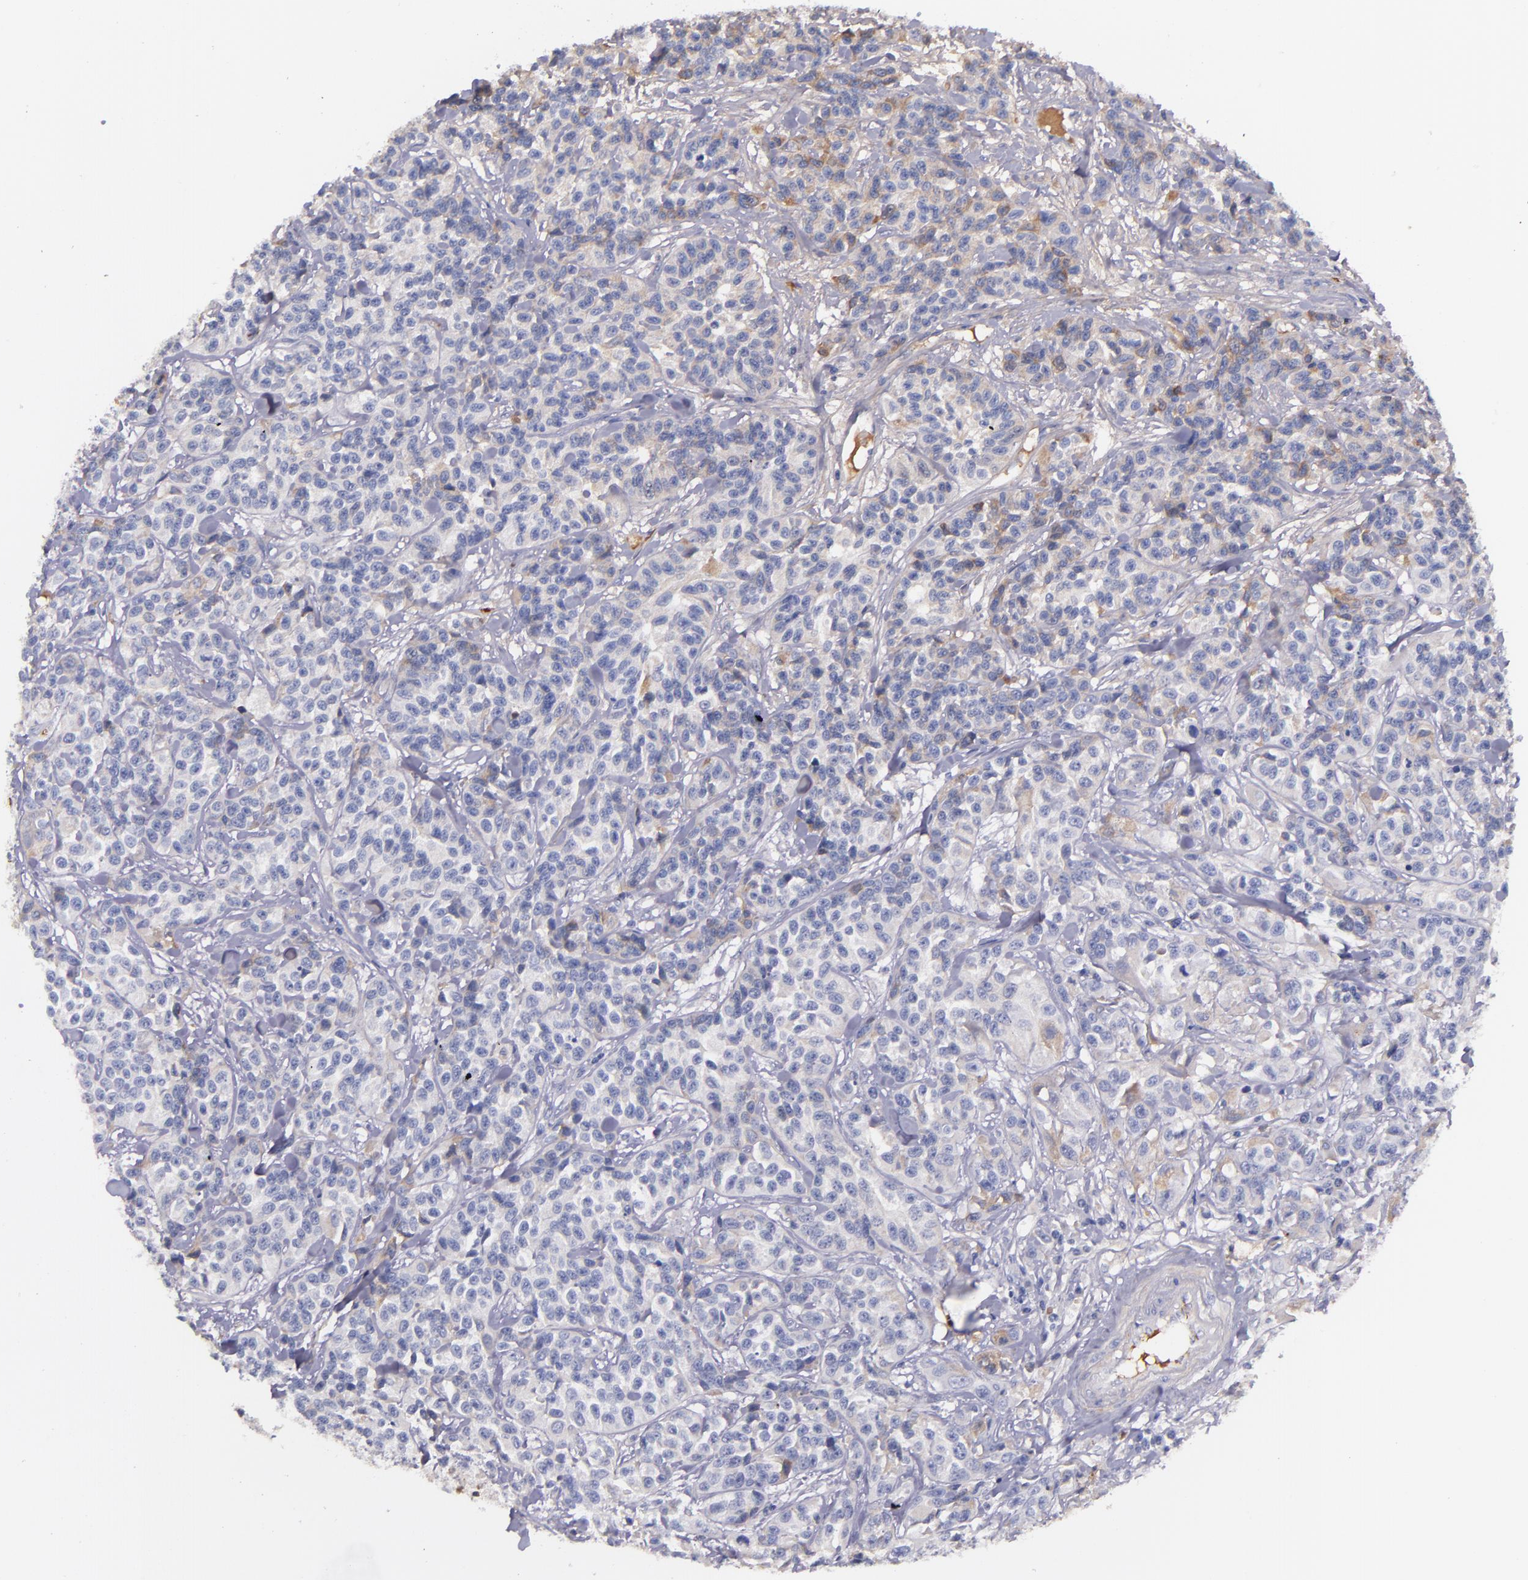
{"staining": {"intensity": "weak", "quantity": "<25%", "location": "cytoplasmic/membranous"}, "tissue": "urothelial cancer", "cell_type": "Tumor cells", "image_type": "cancer", "snomed": [{"axis": "morphology", "description": "Urothelial carcinoma, High grade"}, {"axis": "topography", "description": "Urinary bladder"}], "caption": "Photomicrograph shows no significant protein expression in tumor cells of urothelial cancer.", "gene": "KNG1", "patient": {"sex": "female", "age": 81}}